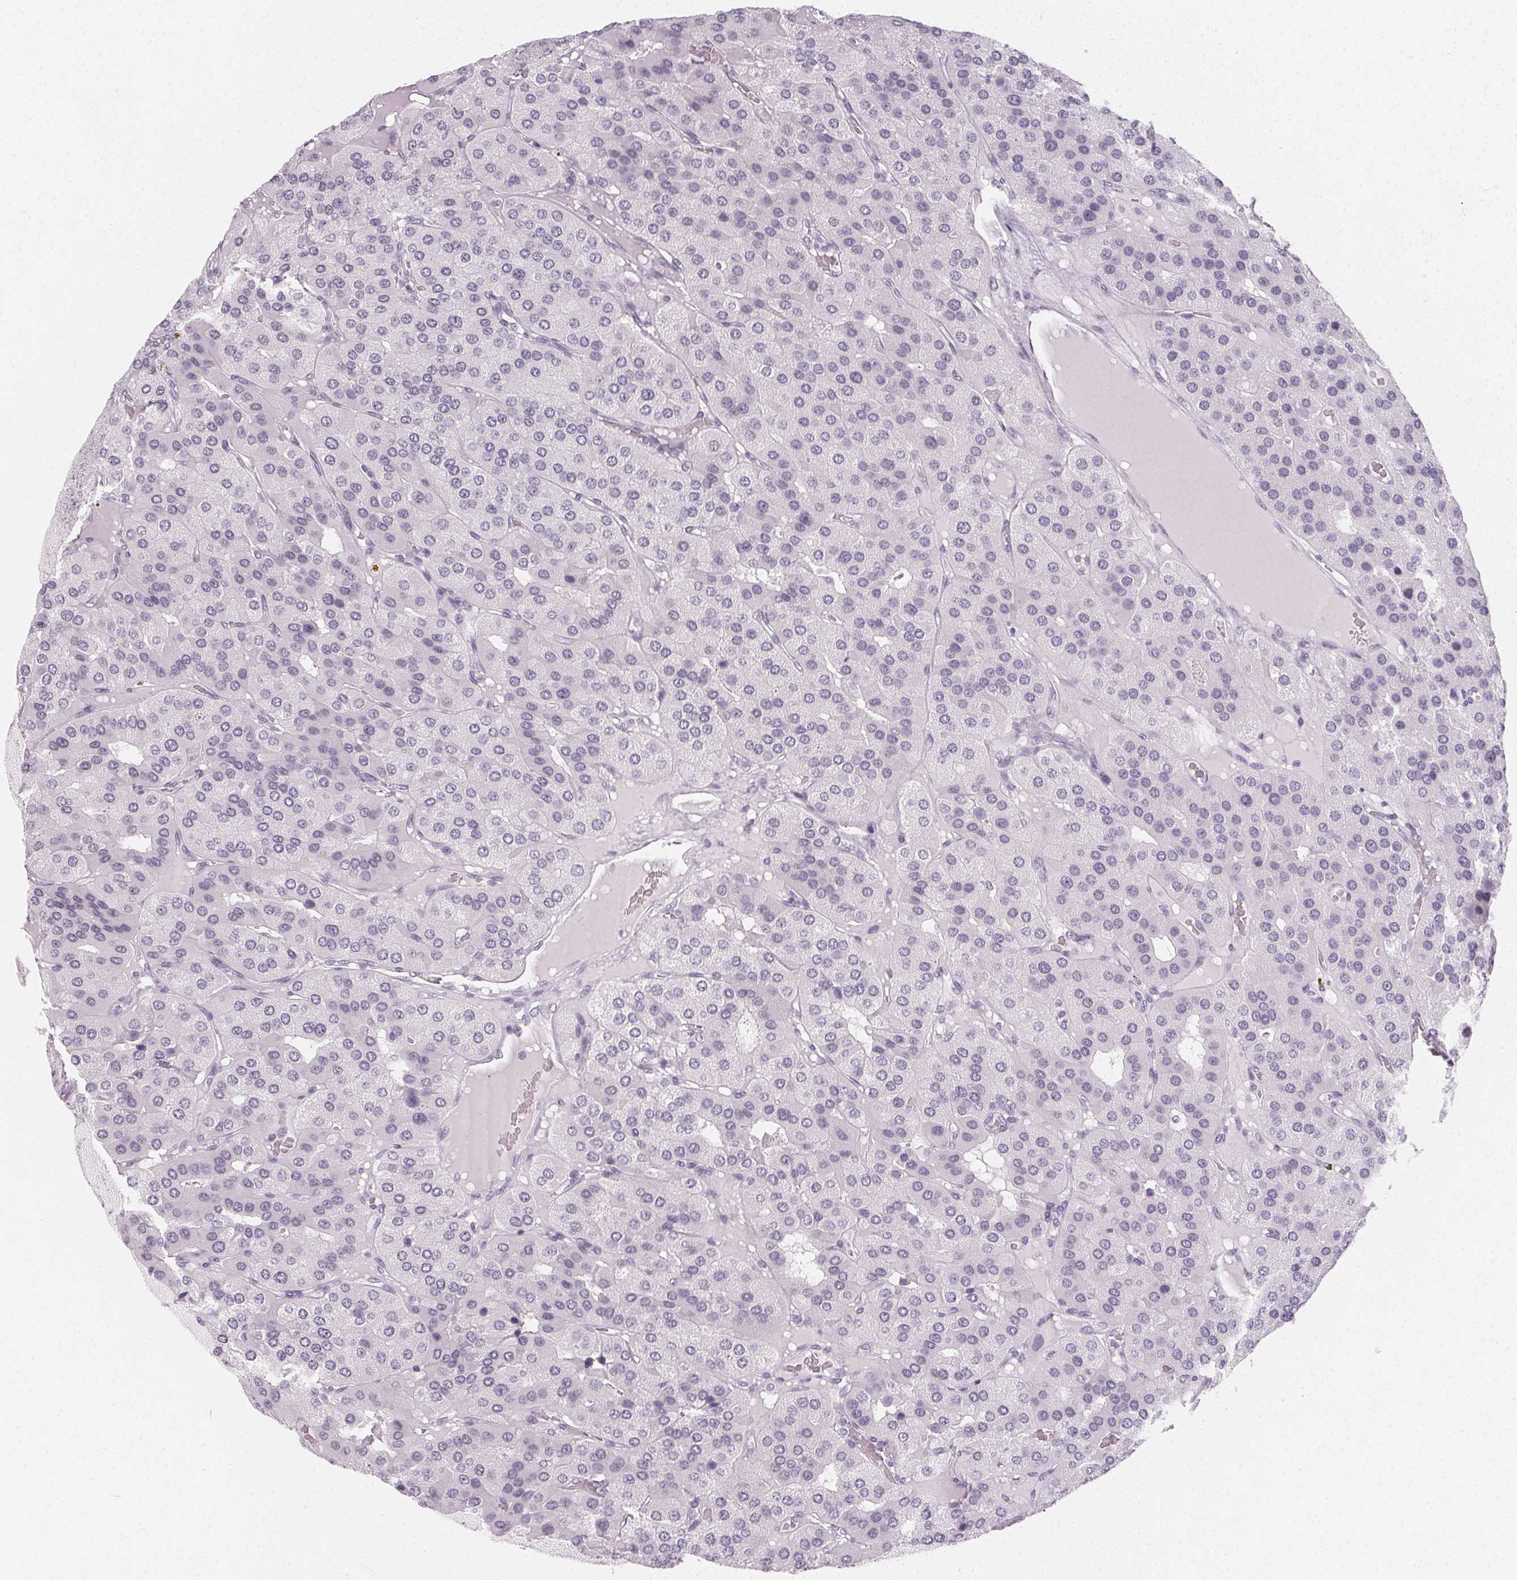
{"staining": {"intensity": "negative", "quantity": "none", "location": "none"}, "tissue": "parathyroid gland", "cell_type": "Glandular cells", "image_type": "normal", "snomed": [{"axis": "morphology", "description": "Normal tissue, NOS"}, {"axis": "morphology", "description": "Adenoma, NOS"}, {"axis": "topography", "description": "Parathyroid gland"}], "caption": "IHC photomicrograph of normal parathyroid gland: parathyroid gland stained with DAB (3,3'-diaminobenzidine) demonstrates no significant protein positivity in glandular cells.", "gene": "SYNPR", "patient": {"sex": "female", "age": 86}}